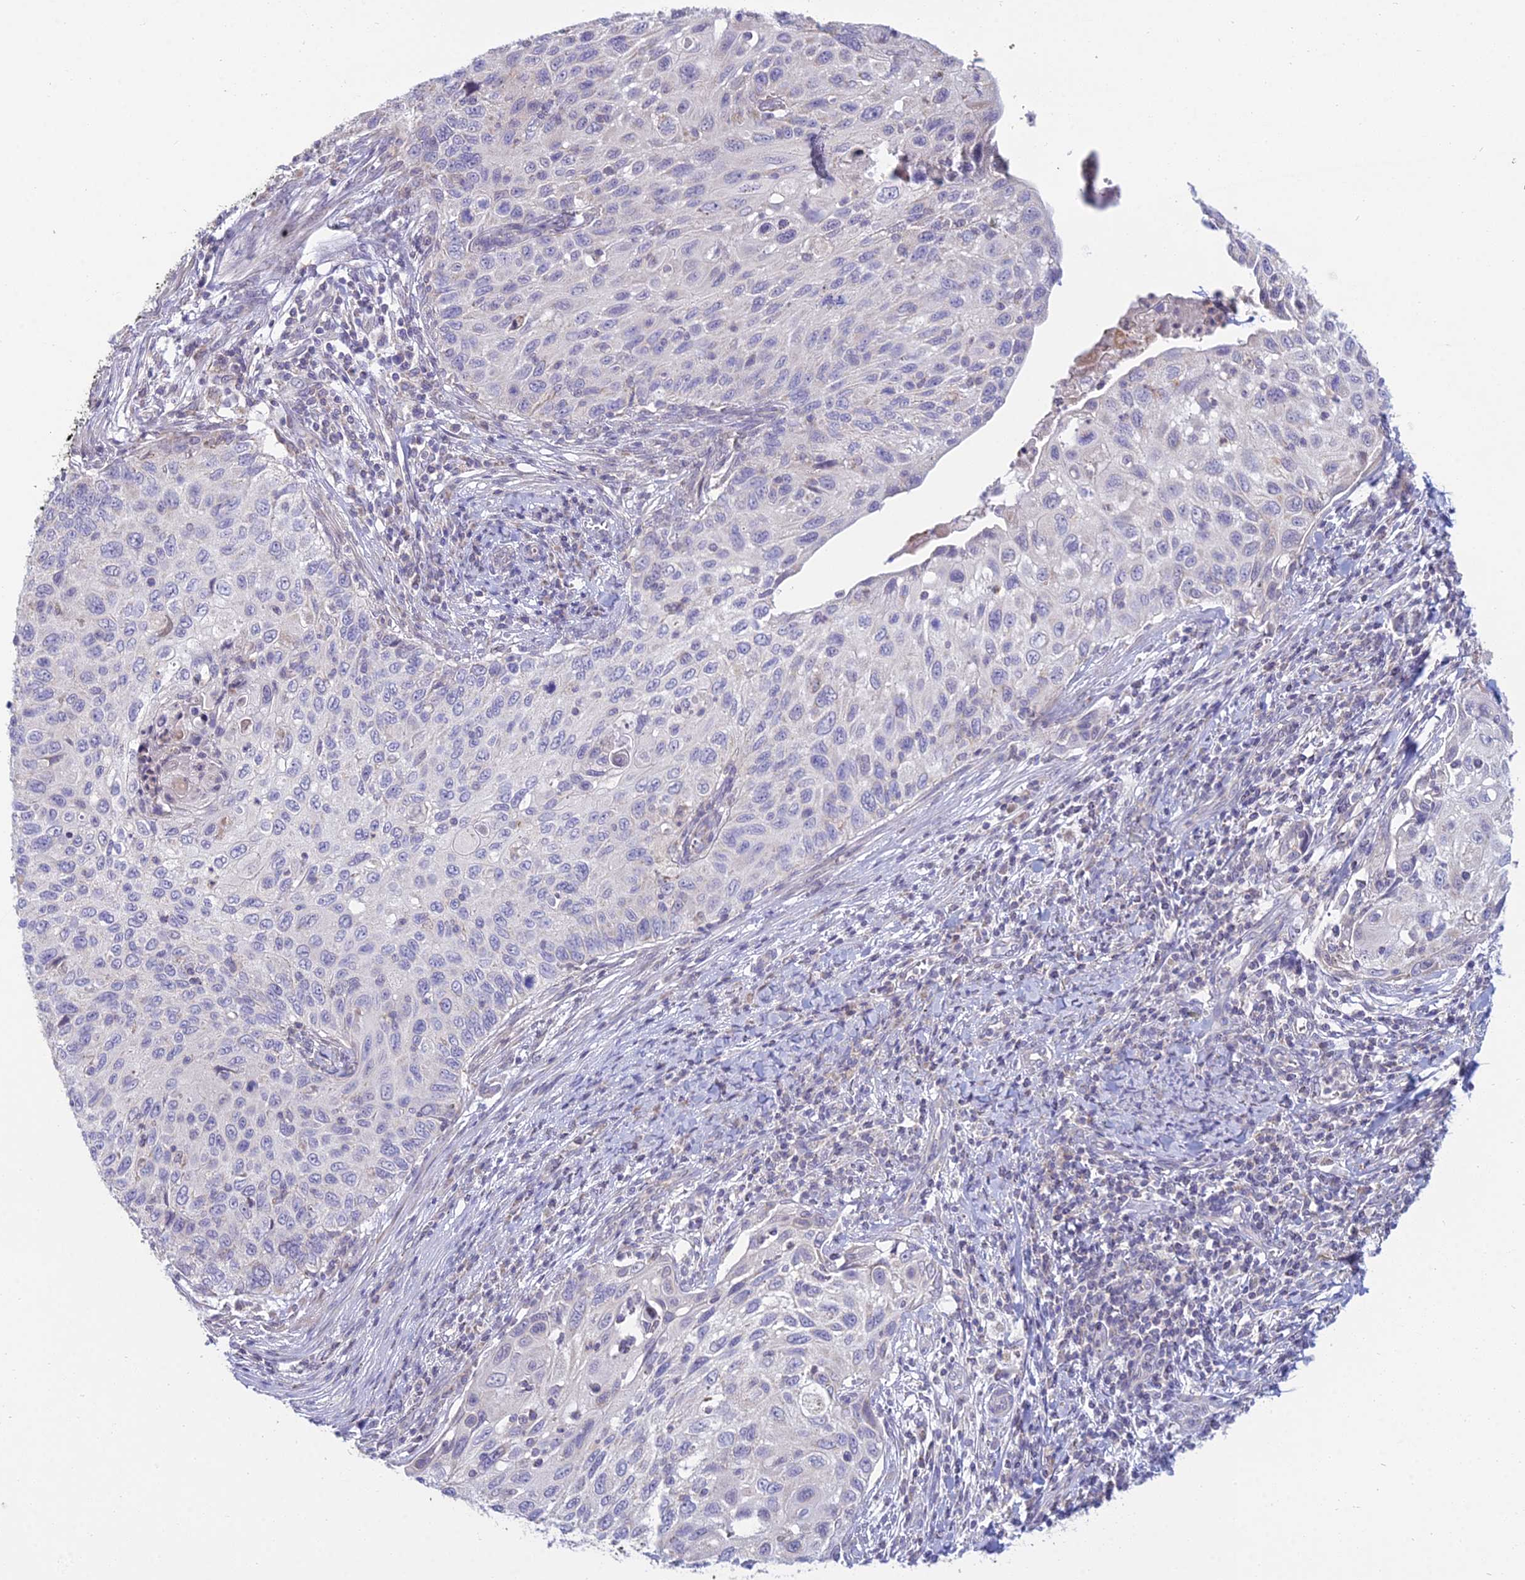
{"staining": {"intensity": "negative", "quantity": "none", "location": "none"}, "tissue": "cervical cancer", "cell_type": "Tumor cells", "image_type": "cancer", "snomed": [{"axis": "morphology", "description": "Squamous cell carcinoma, NOS"}, {"axis": "topography", "description": "Cervix"}], "caption": "The IHC micrograph has no significant positivity in tumor cells of cervical cancer tissue. The staining was performed using DAB to visualize the protein expression in brown, while the nuclei were stained in blue with hematoxylin (Magnification: 20x).", "gene": "CFAP206", "patient": {"sex": "female", "age": 70}}